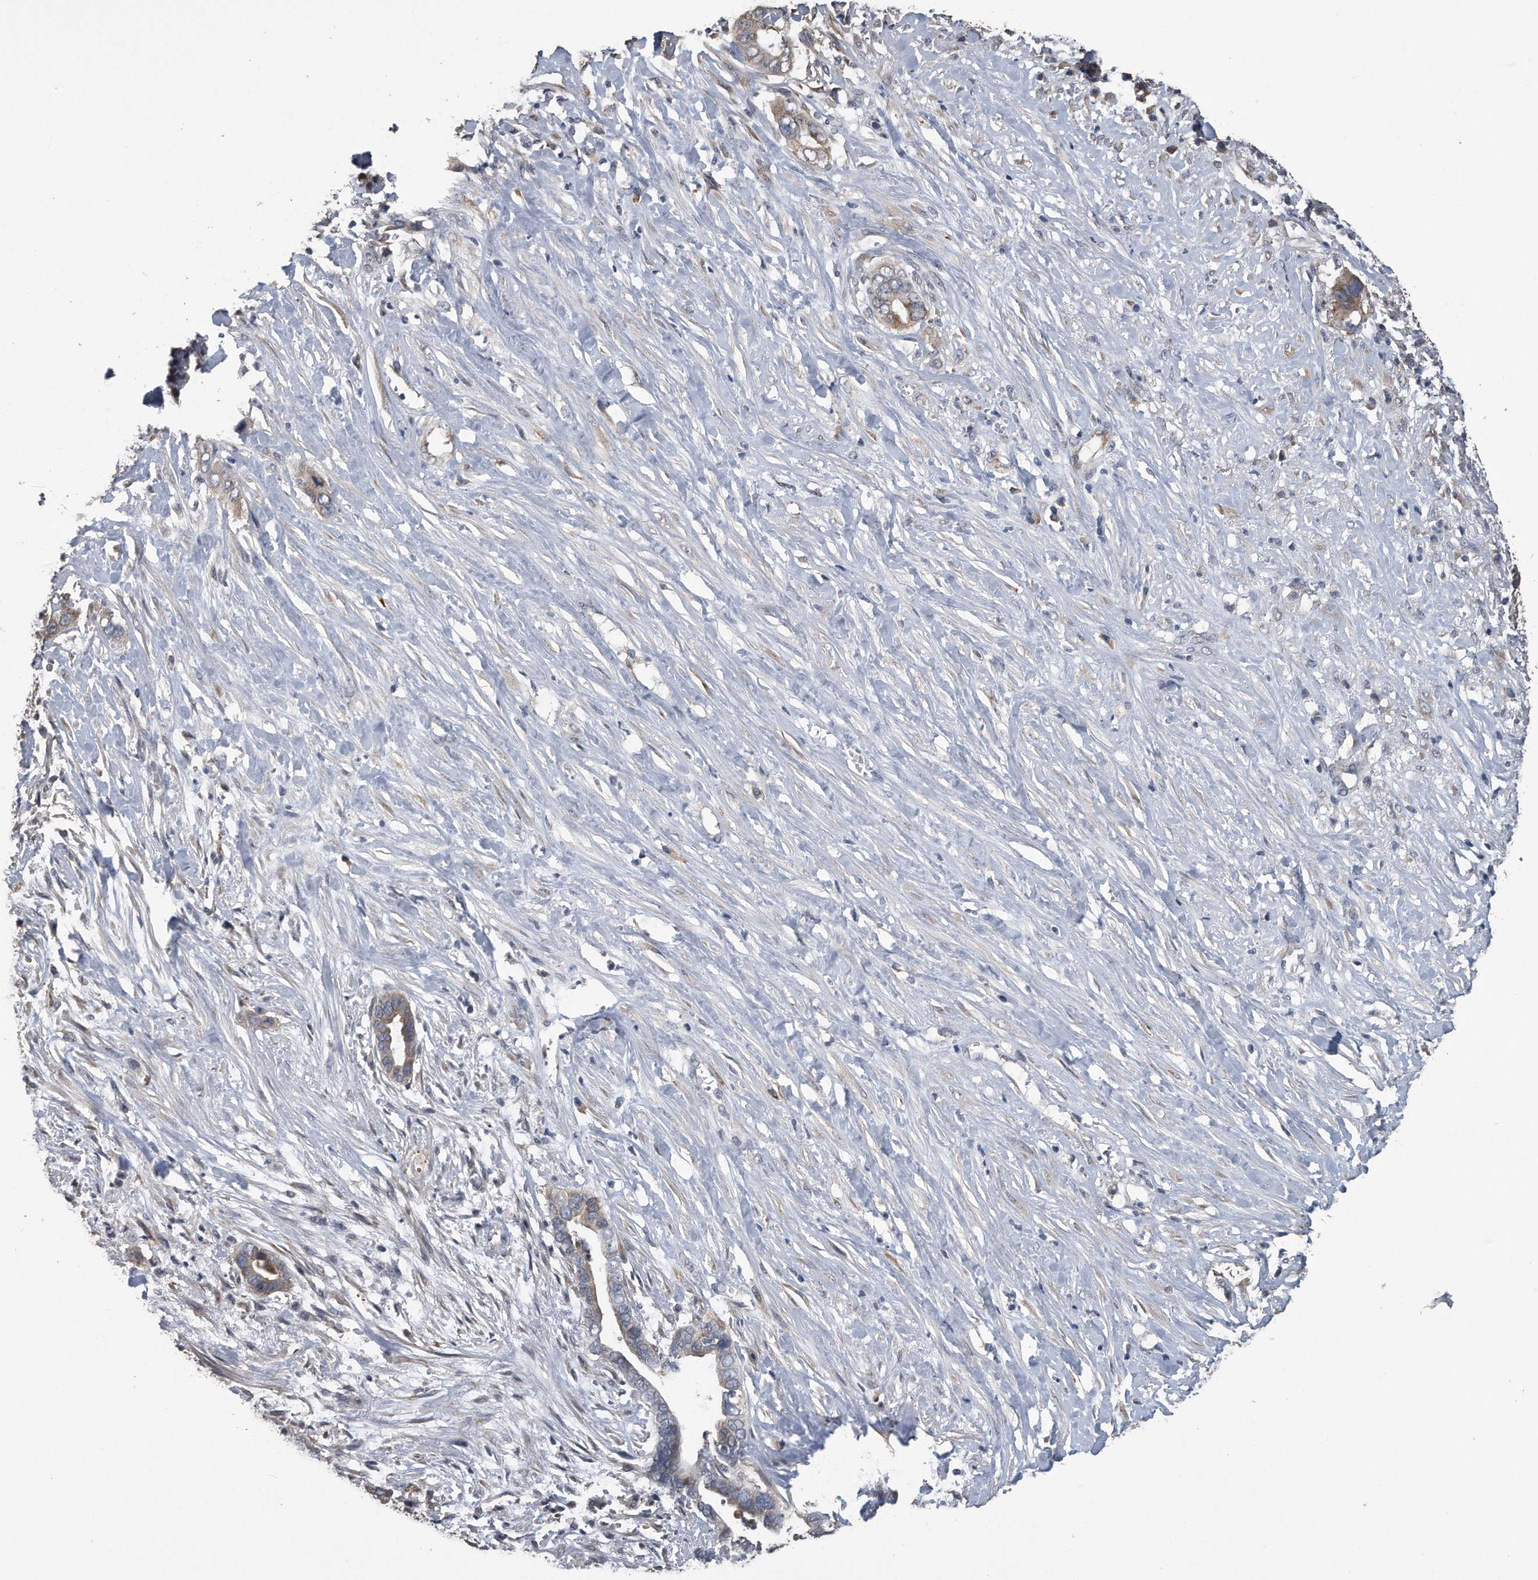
{"staining": {"intensity": "weak", "quantity": "25%-75%", "location": "cytoplasmic/membranous"}, "tissue": "liver cancer", "cell_type": "Tumor cells", "image_type": "cancer", "snomed": [{"axis": "morphology", "description": "Cholangiocarcinoma"}, {"axis": "topography", "description": "Liver"}], "caption": "This histopathology image demonstrates liver cancer stained with immunohistochemistry to label a protein in brown. The cytoplasmic/membranous of tumor cells show weak positivity for the protein. Nuclei are counter-stained blue.", "gene": "PCLO", "patient": {"sex": "female", "age": 79}}